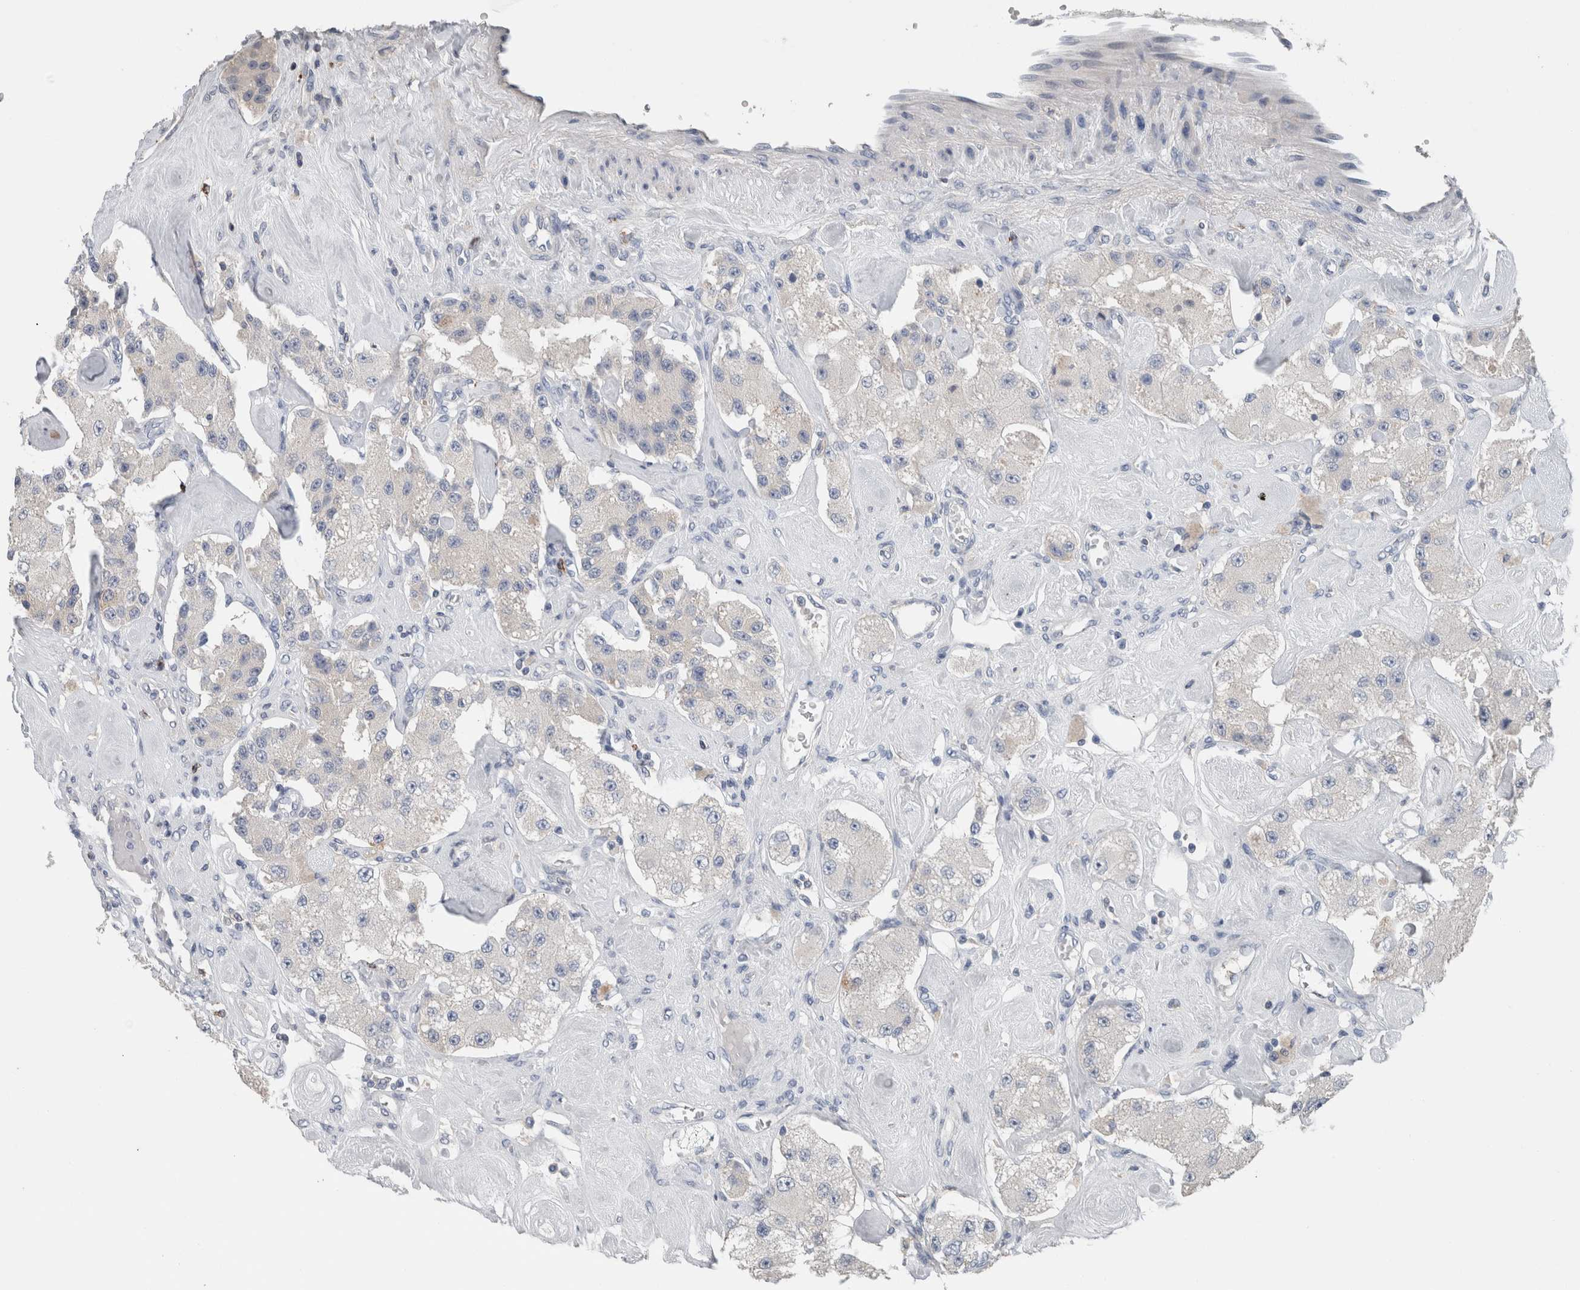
{"staining": {"intensity": "negative", "quantity": "none", "location": "none"}, "tissue": "carcinoid", "cell_type": "Tumor cells", "image_type": "cancer", "snomed": [{"axis": "morphology", "description": "Carcinoid, malignant, NOS"}, {"axis": "topography", "description": "Pancreas"}], "caption": "DAB immunohistochemical staining of human malignant carcinoid exhibits no significant expression in tumor cells.", "gene": "CRNN", "patient": {"sex": "male", "age": 41}}